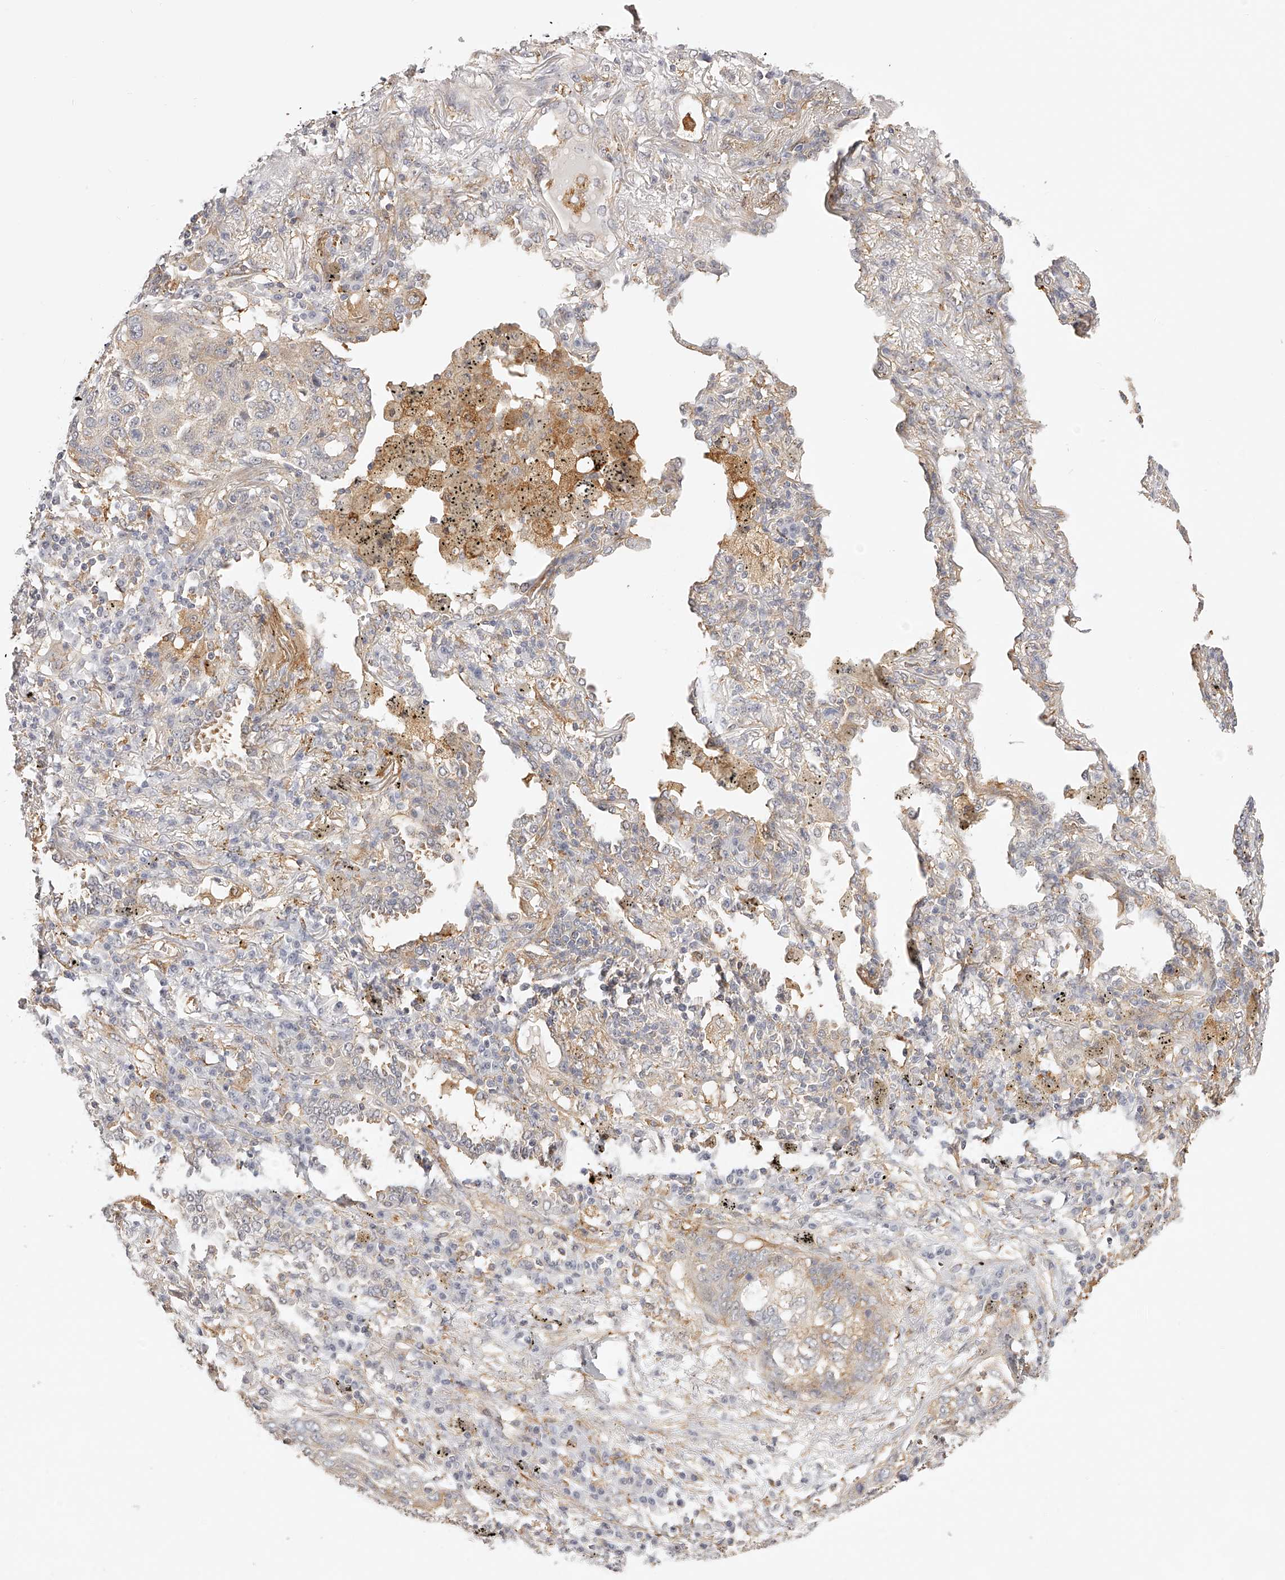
{"staining": {"intensity": "weak", "quantity": "<25%", "location": "cytoplasmic/membranous"}, "tissue": "lung cancer", "cell_type": "Tumor cells", "image_type": "cancer", "snomed": [{"axis": "morphology", "description": "Squamous cell carcinoma, NOS"}, {"axis": "topography", "description": "Lung"}], "caption": "DAB immunohistochemical staining of lung cancer displays no significant positivity in tumor cells. (Immunohistochemistry (ihc), brightfield microscopy, high magnification).", "gene": "SYNC", "patient": {"sex": "female", "age": 63}}